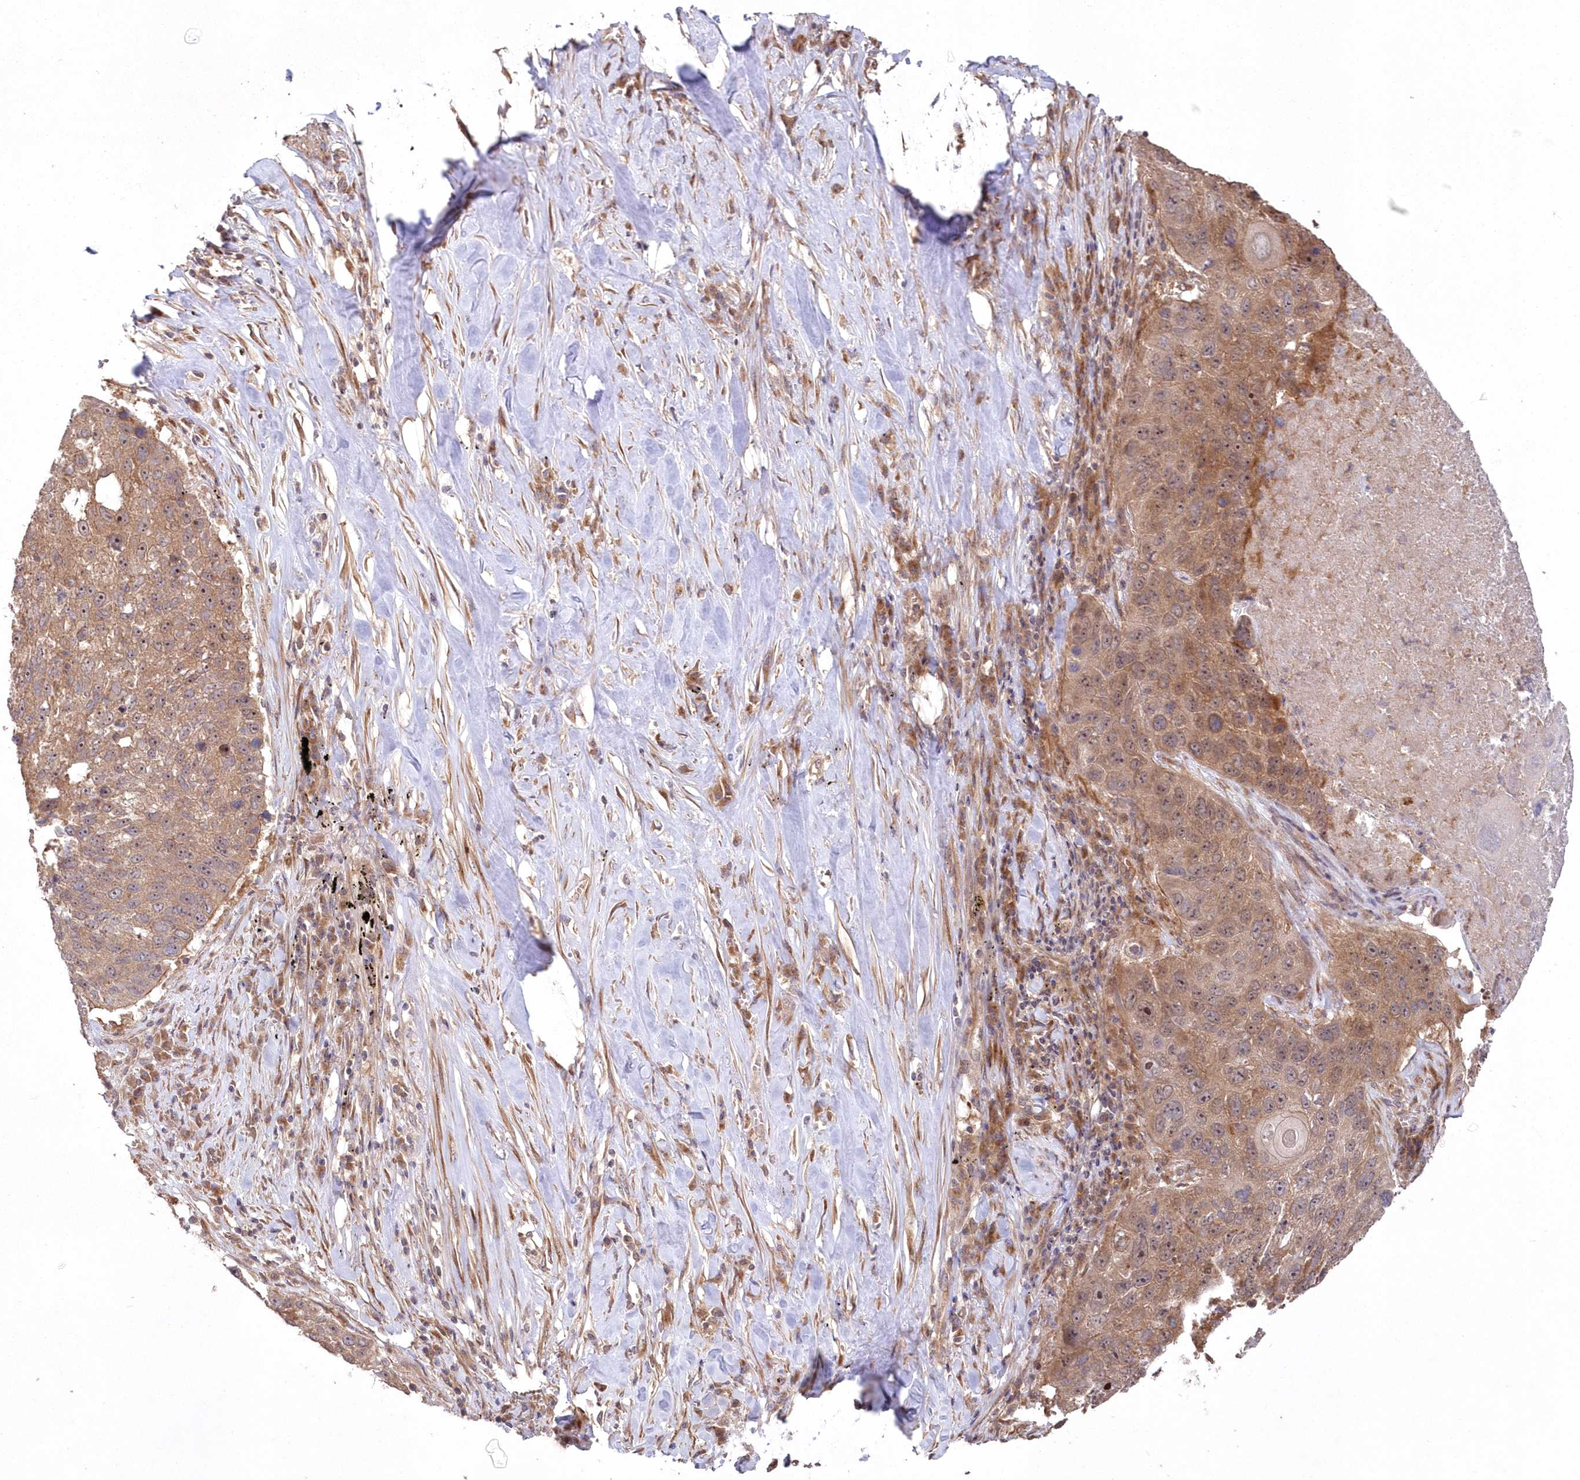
{"staining": {"intensity": "moderate", "quantity": ">75%", "location": "cytoplasmic/membranous,nuclear"}, "tissue": "lung cancer", "cell_type": "Tumor cells", "image_type": "cancer", "snomed": [{"axis": "morphology", "description": "Squamous cell carcinoma, NOS"}, {"axis": "topography", "description": "Lung"}], "caption": "There is medium levels of moderate cytoplasmic/membranous and nuclear expression in tumor cells of lung cancer, as demonstrated by immunohistochemical staining (brown color).", "gene": "TBCA", "patient": {"sex": "male", "age": 61}}